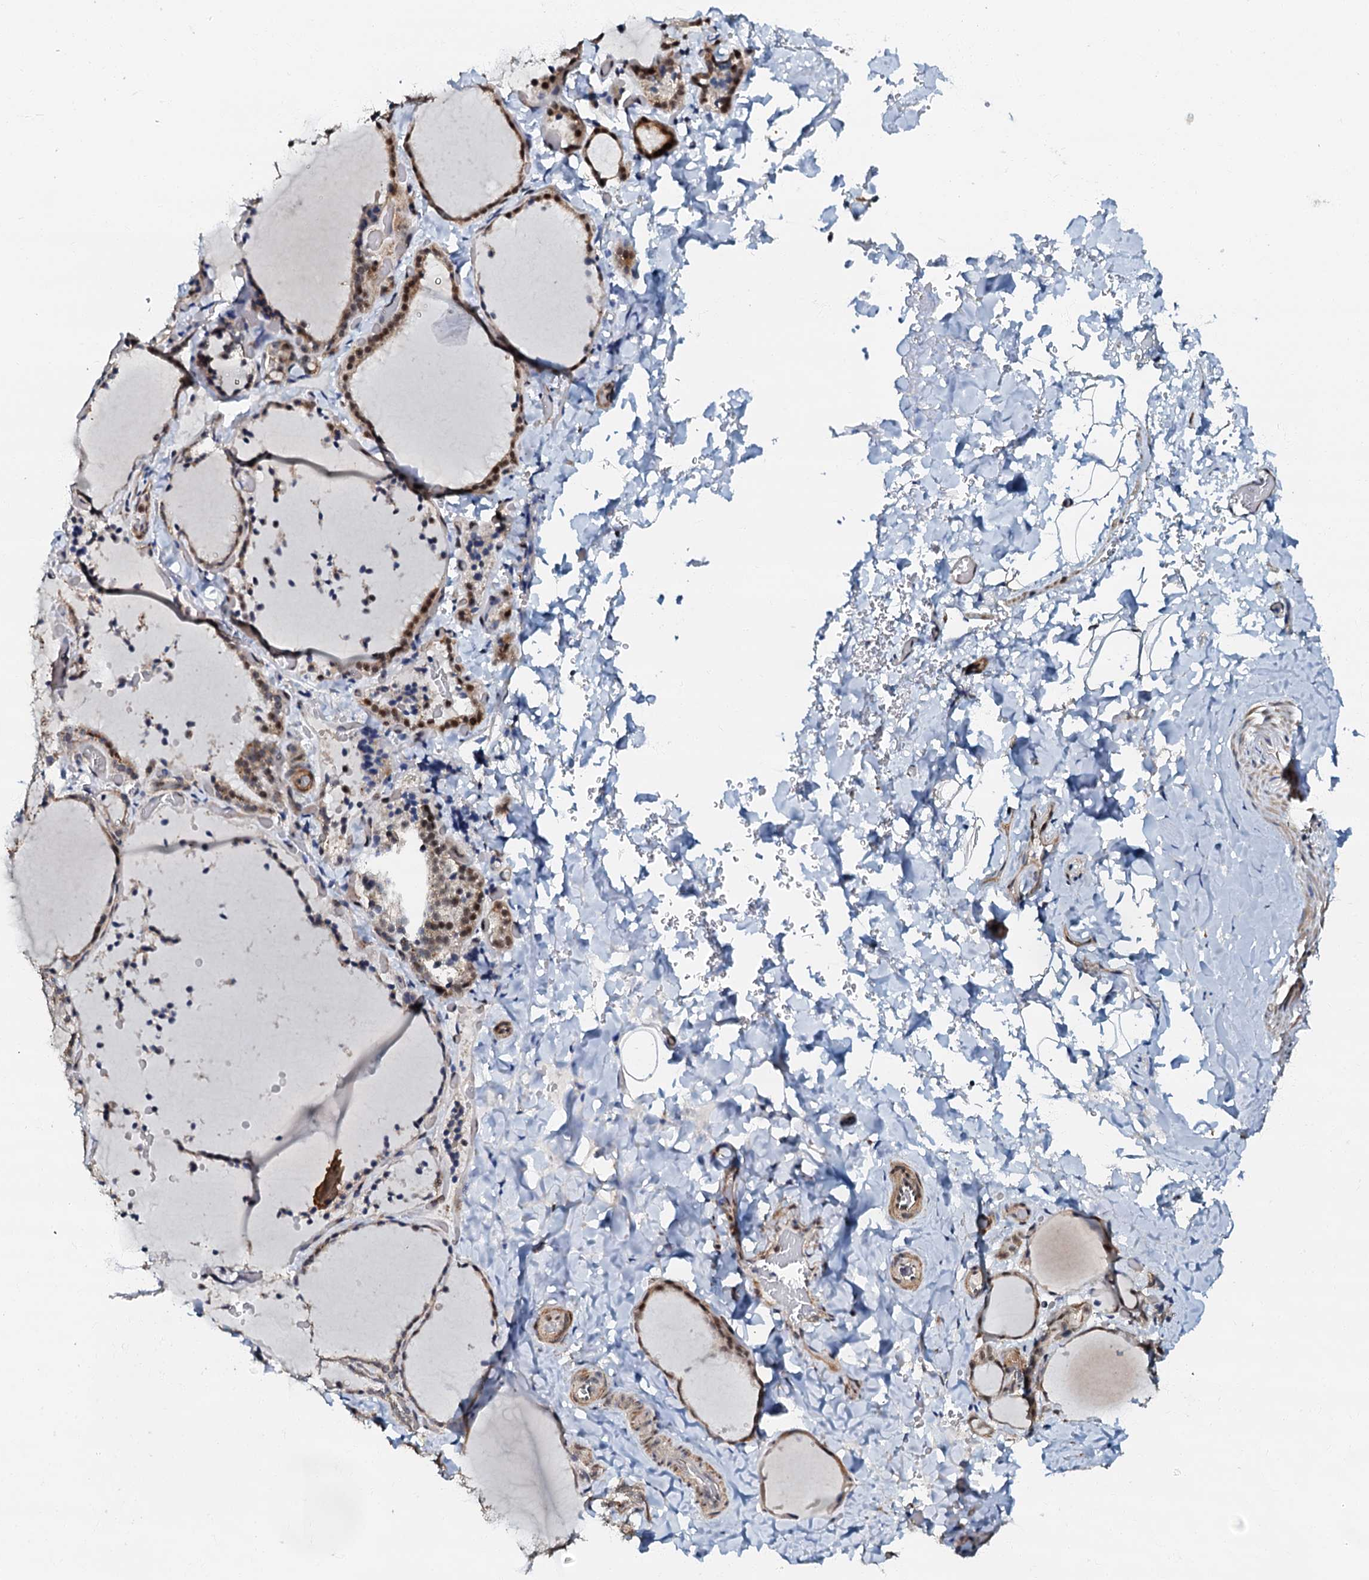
{"staining": {"intensity": "moderate", "quantity": "<25%", "location": "cytoplasmic/membranous,nuclear"}, "tissue": "thyroid gland", "cell_type": "Glandular cells", "image_type": "normal", "snomed": [{"axis": "morphology", "description": "Normal tissue, NOS"}, {"axis": "topography", "description": "Thyroid gland"}], "caption": "High-magnification brightfield microscopy of unremarkable thyroid gland stained with DAB (3,3'-diaminobenzidine) (brown) and counterstained with hematoxylin (blue). glandular cells exhibit moderate cytoplasmic/membranous,nuclear positivity is present in approximately<25% of cells.", "gene": "OLAH", "patient": {"sex": "female", "age": 22}}